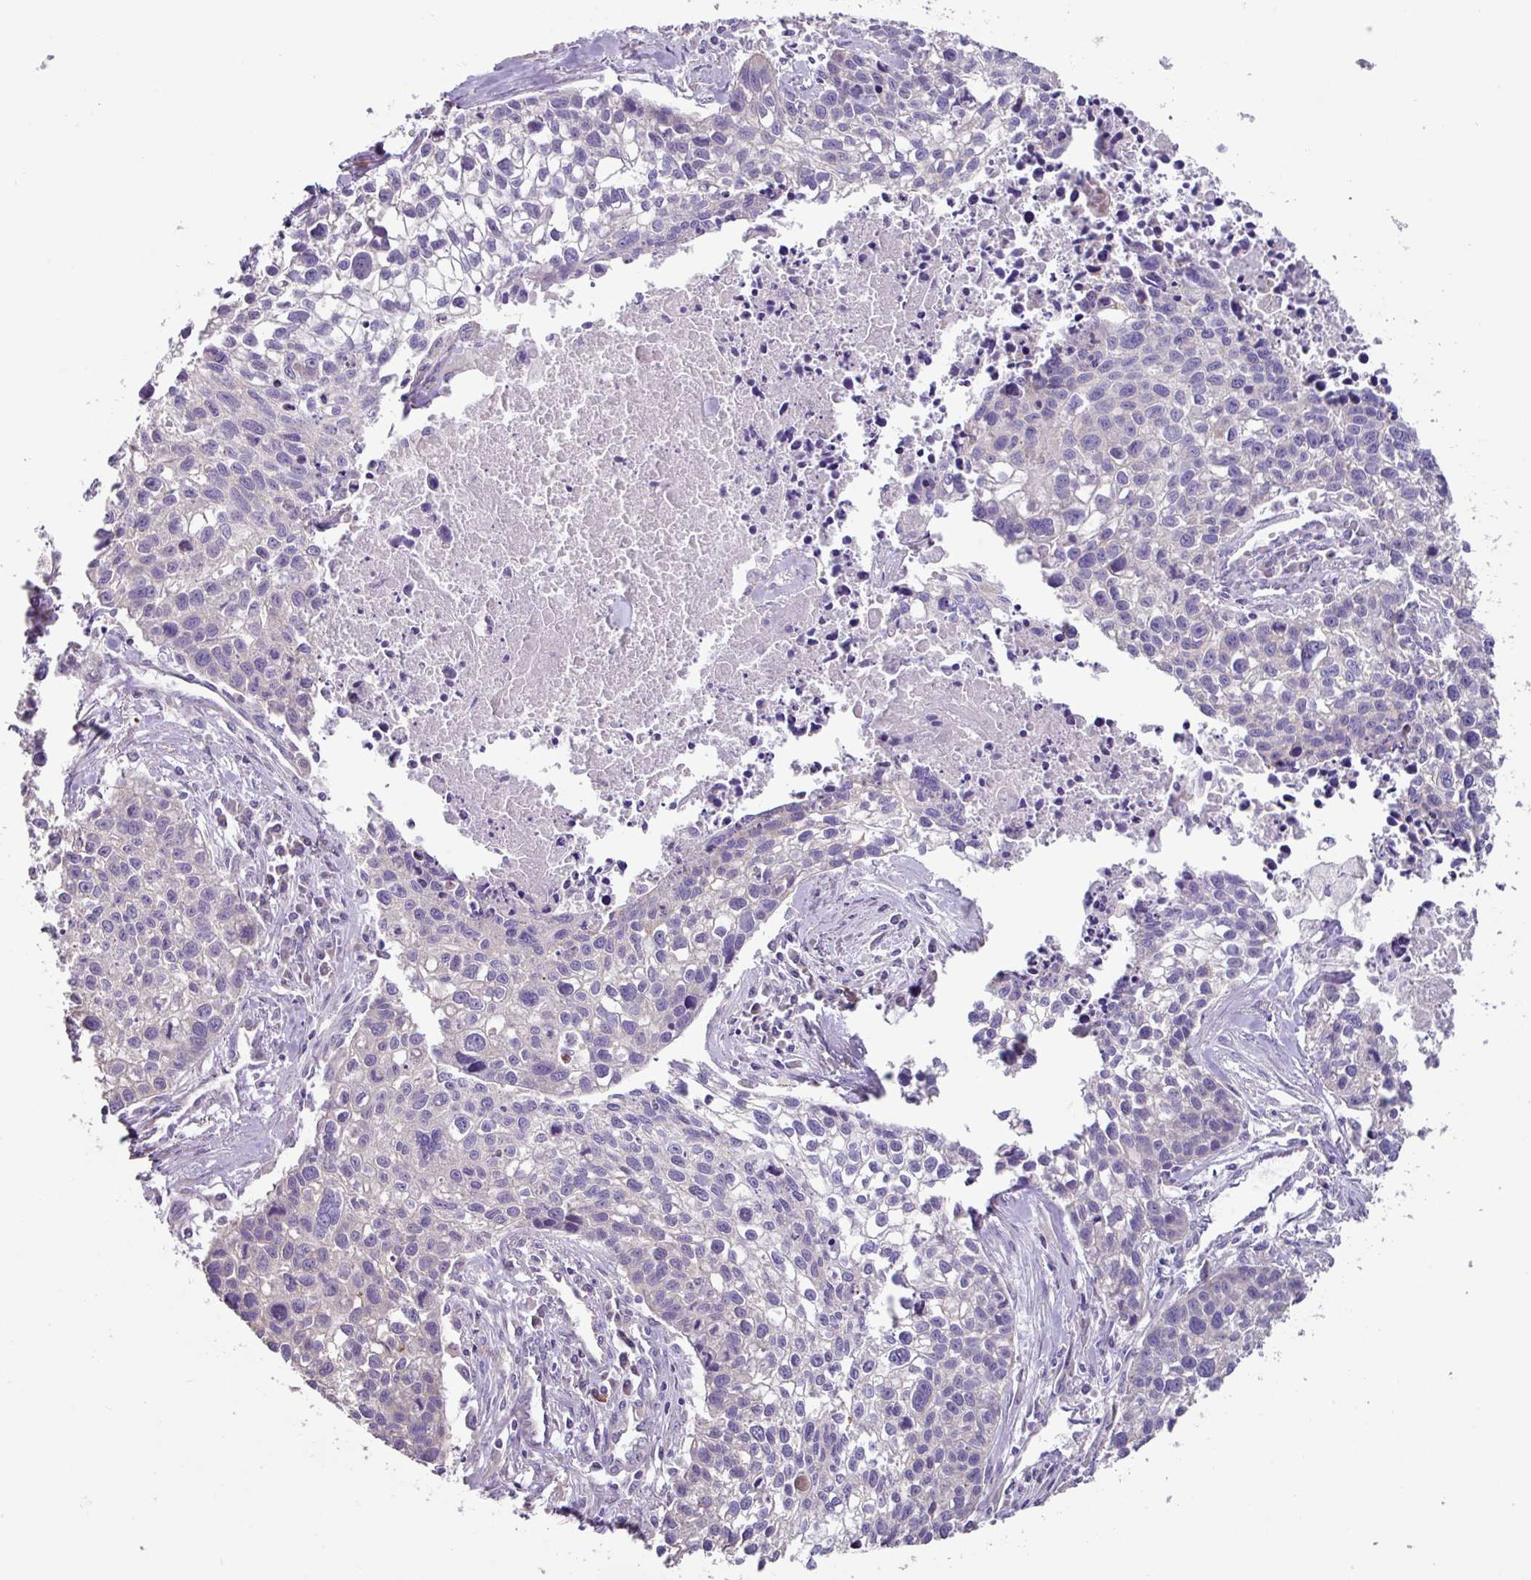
{"staining": {"intensity": "negative", "quantity": "none", "location": "none"}, "tissue": "lung cancer", "cell_type": "Tumor cells", "image_type": "cancer", "snomed": [{"axis": "morphology", "description": "Squamous cell carcinoma, NOS"}, {"axis": "topography", "description": "Lung"}], "caption": "The immunohistochemistry histopathology image has no significant expression in tumor cells of lung squamous cell carcinoma tissue.", "gene": "MRRF", "patient": {"sex": "male", "age": 74}}